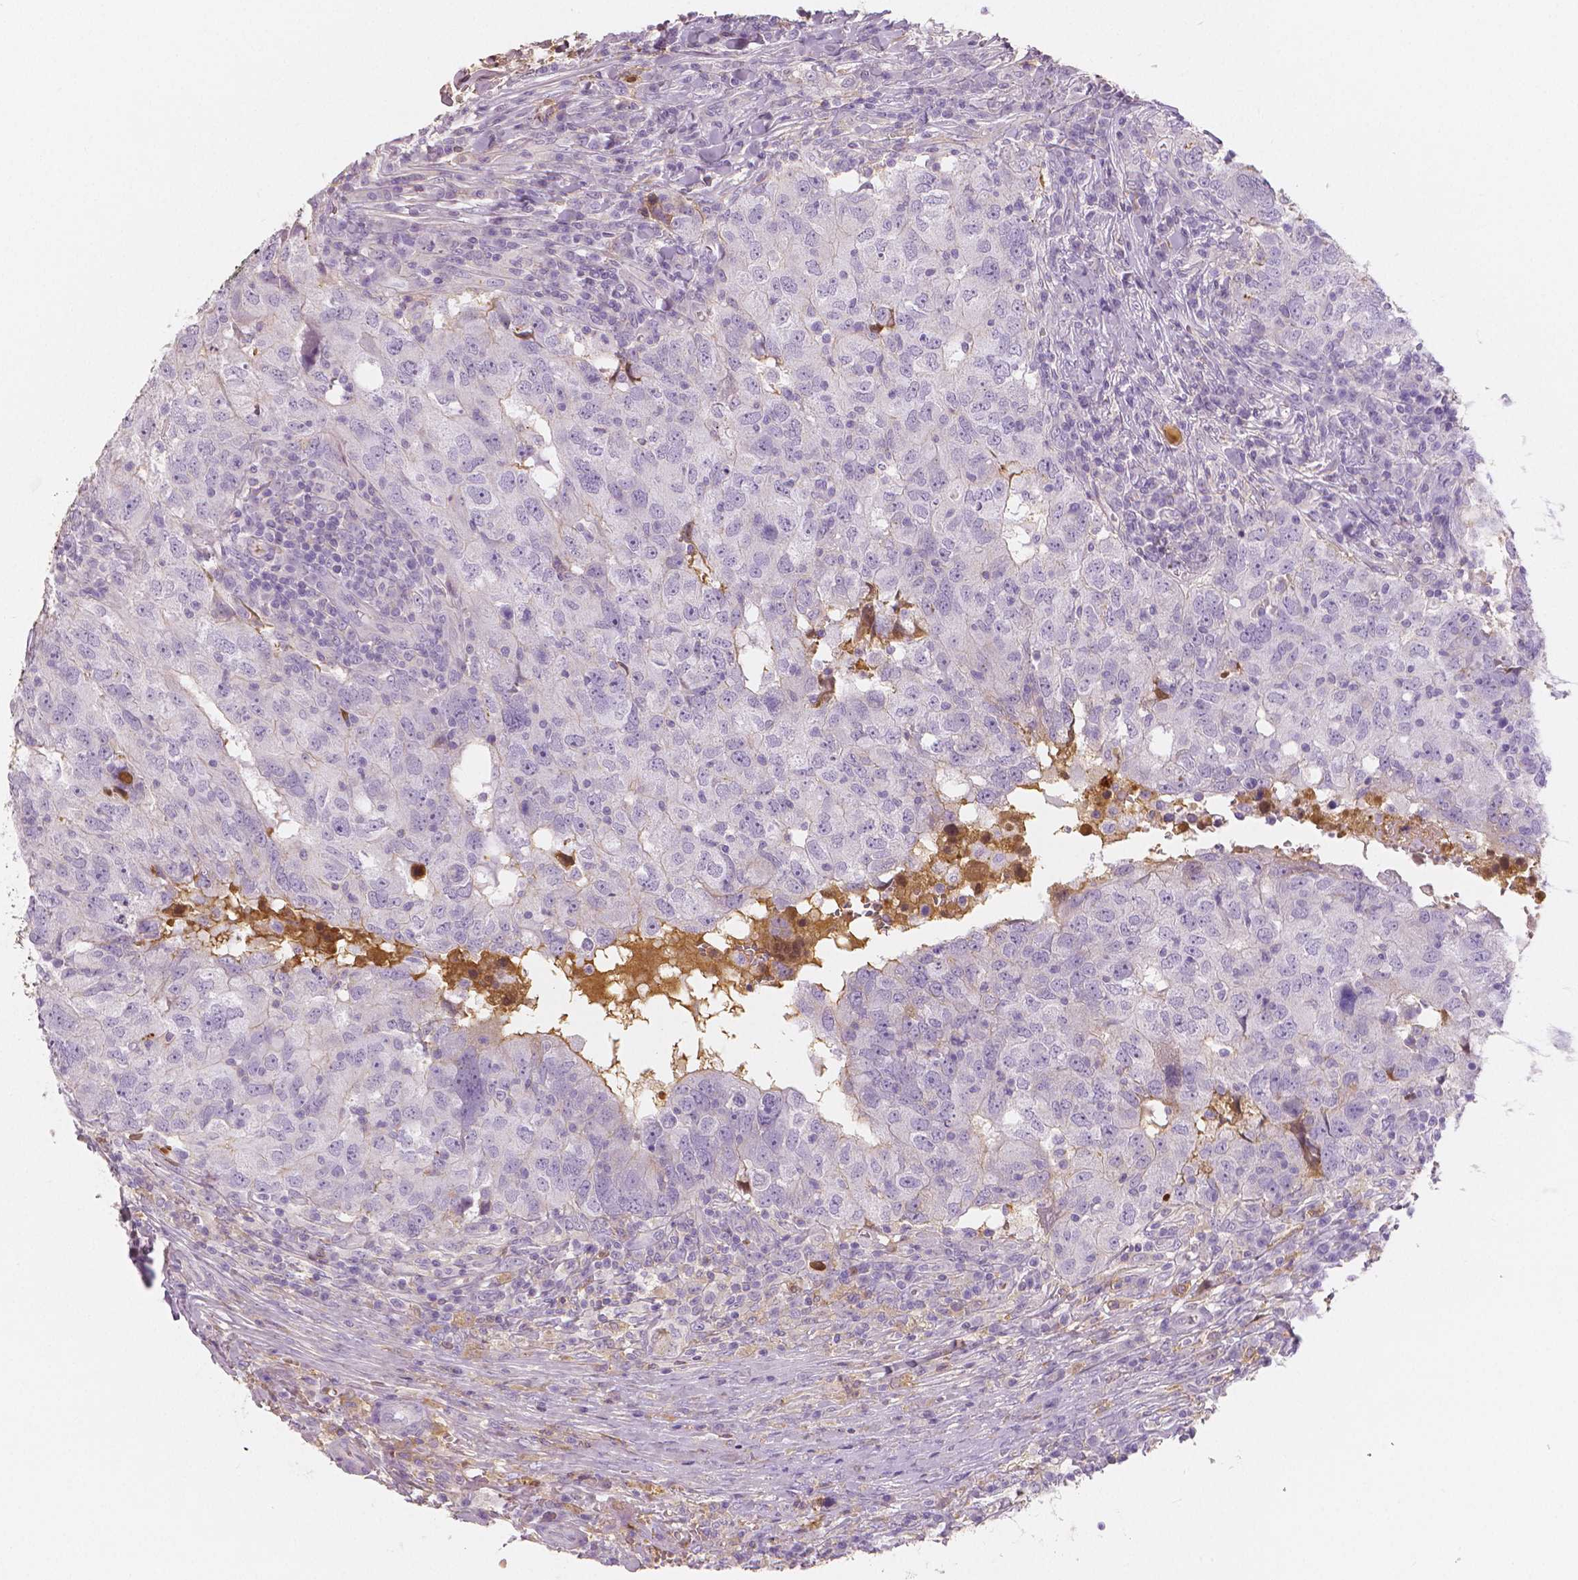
{"staining": {"intensity": "negative", "quantity": "none", "location": "none"}, "tissue": "breast cancer", "cell_type": "Tumor cells", "image_type": "cancer", "snomed": [{"axis": "morphology", "description": "Duct carcinoma"}, {"axis": "topography", "description": "Breast"}], "caption": "Immunohistochemistry image of breast invasive ductal carcinoma stained for a protein (brown), which demonstrates no expression in tumor cells.", "gene": "APOA4", "patient": {"sex": "female", "age": 30}}